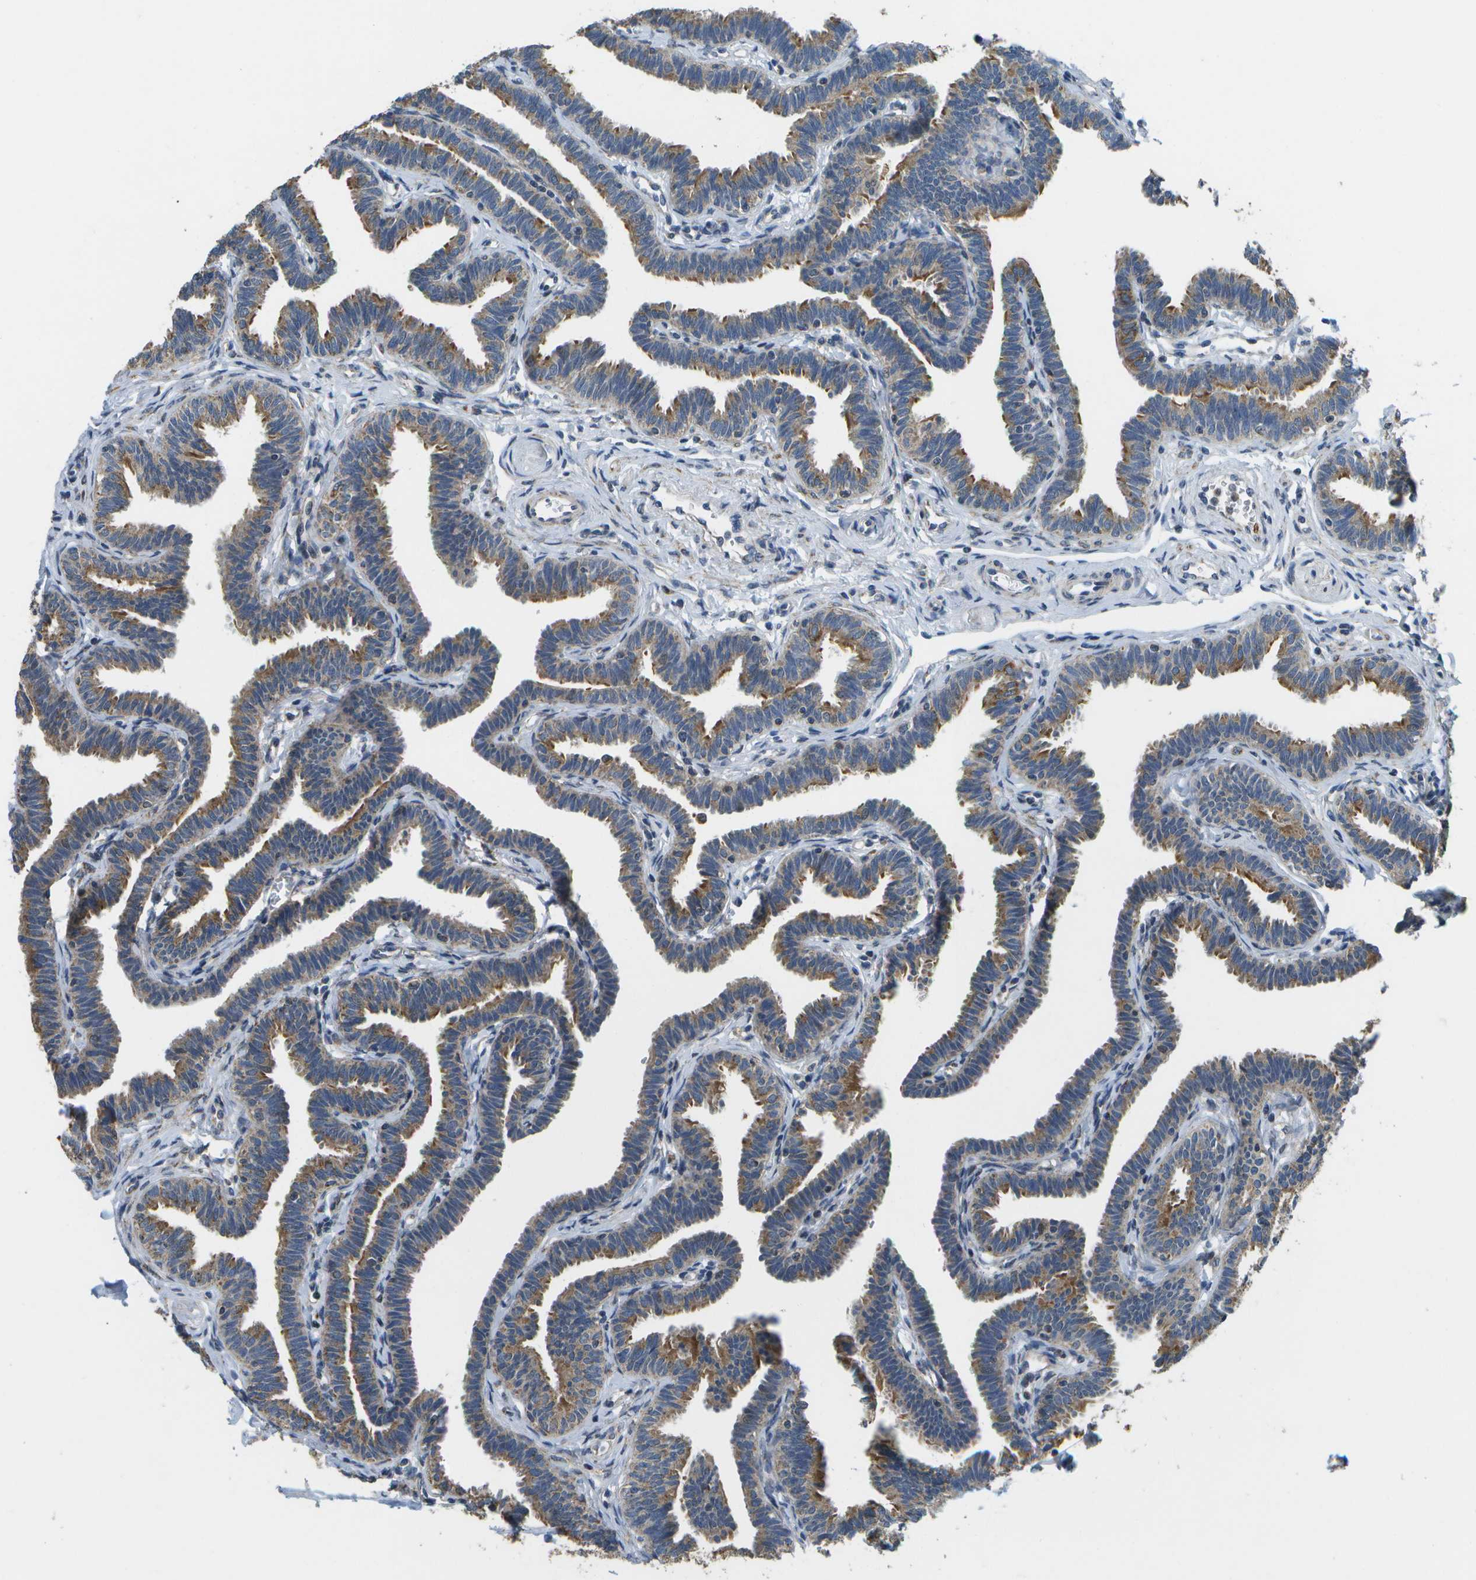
{"staining": {"intensity": "moderate", "quantity": "25%-75%", "location": "cytoplasmic/membranous"}, "tissue": "fallopian tube", "cell_type": "Glandular cells", "image_type": "normal", "snomed": [{"axis": "morphology", "description": "Normal tissue, NOS"}, {"axis": "topography", "description": "Fallopian tube"}, {"axis": "topography", "description": "Ovary"}], "caption": "Fallopian tube was stained to show a protein in brown. There is medium levels of moderate cytoplasmic/membranous positivity in approximately 25%-75% of glandular cells. Using DAB (3,3'-diaminobenzidine) (brown) and hematoxylin (blue) stains, captured at high magnification using brightfield microscopy.", "gene": "GALNT15", "patient": {"sex": "female", "age": 23}}